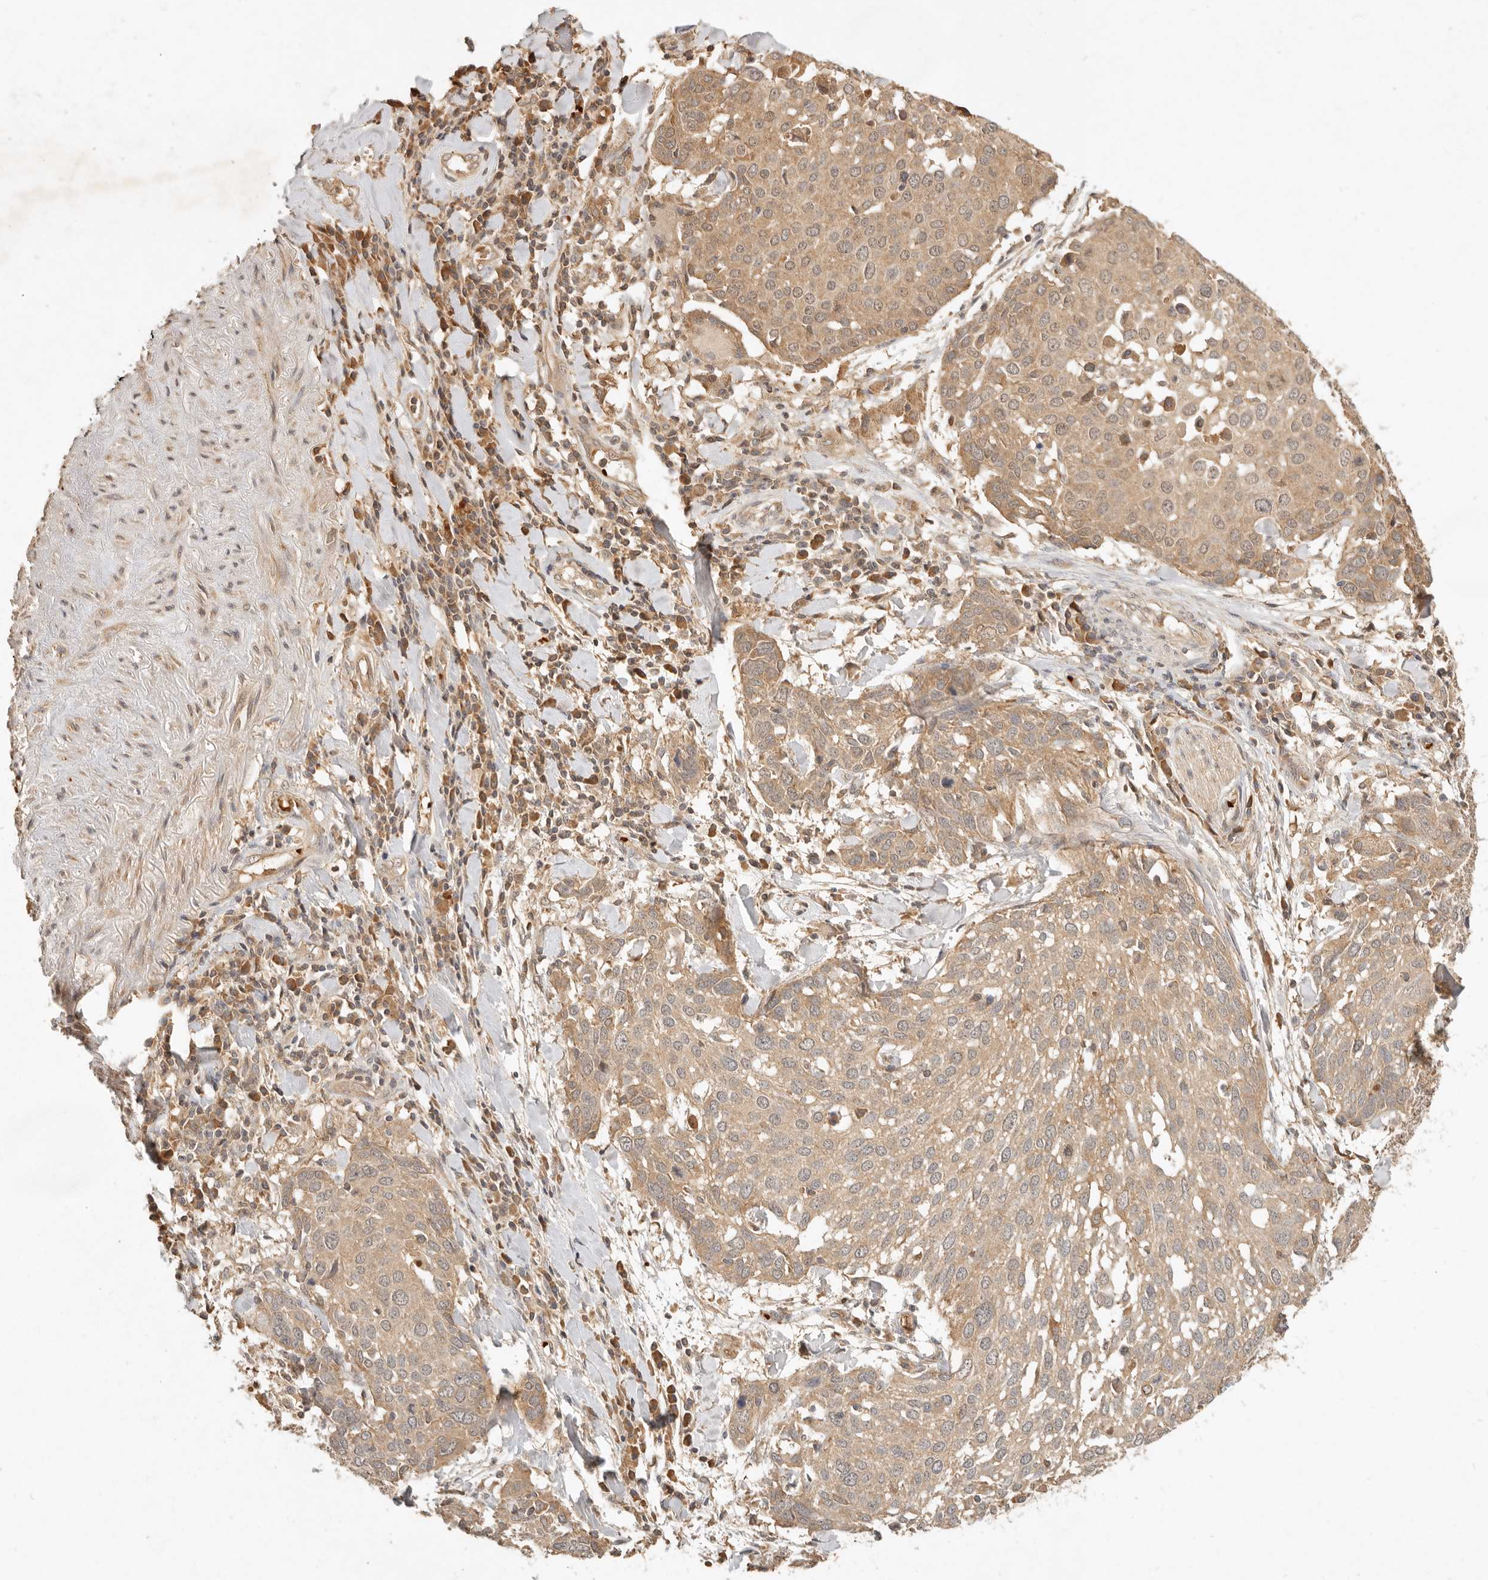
{"staining": {"intensity": "moderate", "quantity": ">75%", "location": "cytoplasmic/membranous"}, "tissue": "lung cancer", "cell_type": "Tumor cells", "image_type": "cancer", "snomed": [{"axis": "morphology", "description": "Squamous cell carcinoma, NOS"}, {"axis": "topography", "description": "Lung"}], "caption": "Protein staining demonstrates moderate cytoplasmic/membranous staining in approximately >75% of tumor cells in lung squamous cell carcinoma.", "gene": "FREM2", "patient": {"sex": "male", "age": 65}}